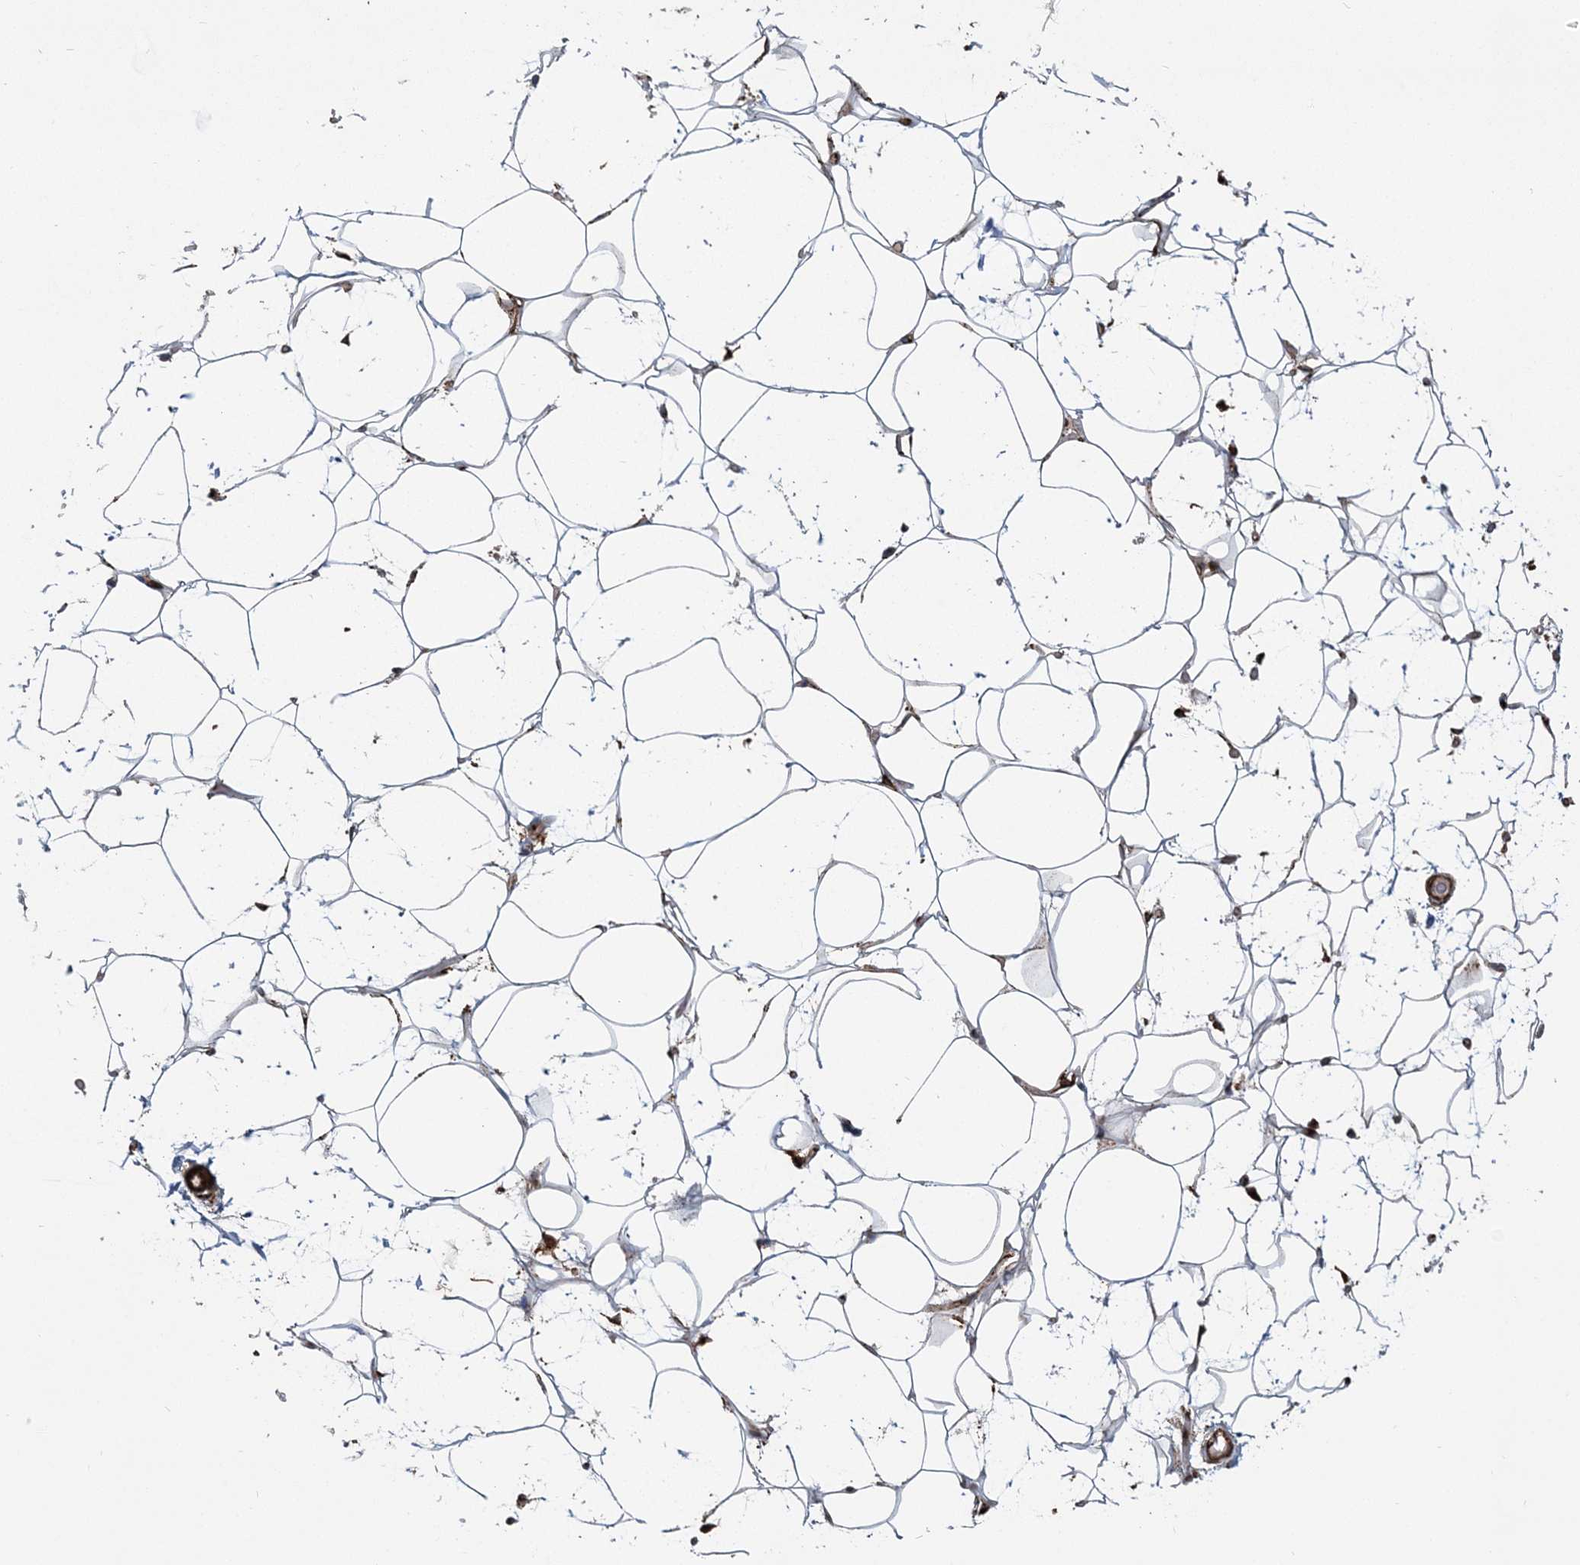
{"staining": {"intensity": "negative", "quantity": "none", "location": "none"}, "tissue": "adipose tissue", "cell_type": "Adipocytes", "image_type": "normal", "snomed": [{"axis": "morphology", "description": "Normal tissue, NOS"}, {"axis": "topography", "description": "Breast"}], "caption": "Adipocytes show no significant positivity in benign adipose tissue. (Brightfield microscopy of DAB (3,3'-diaminobenzidine) immunohistochemistry at high magnification).", "gene": "TRAF3IP2", "patient": {"sex": "female", "age": 26}}